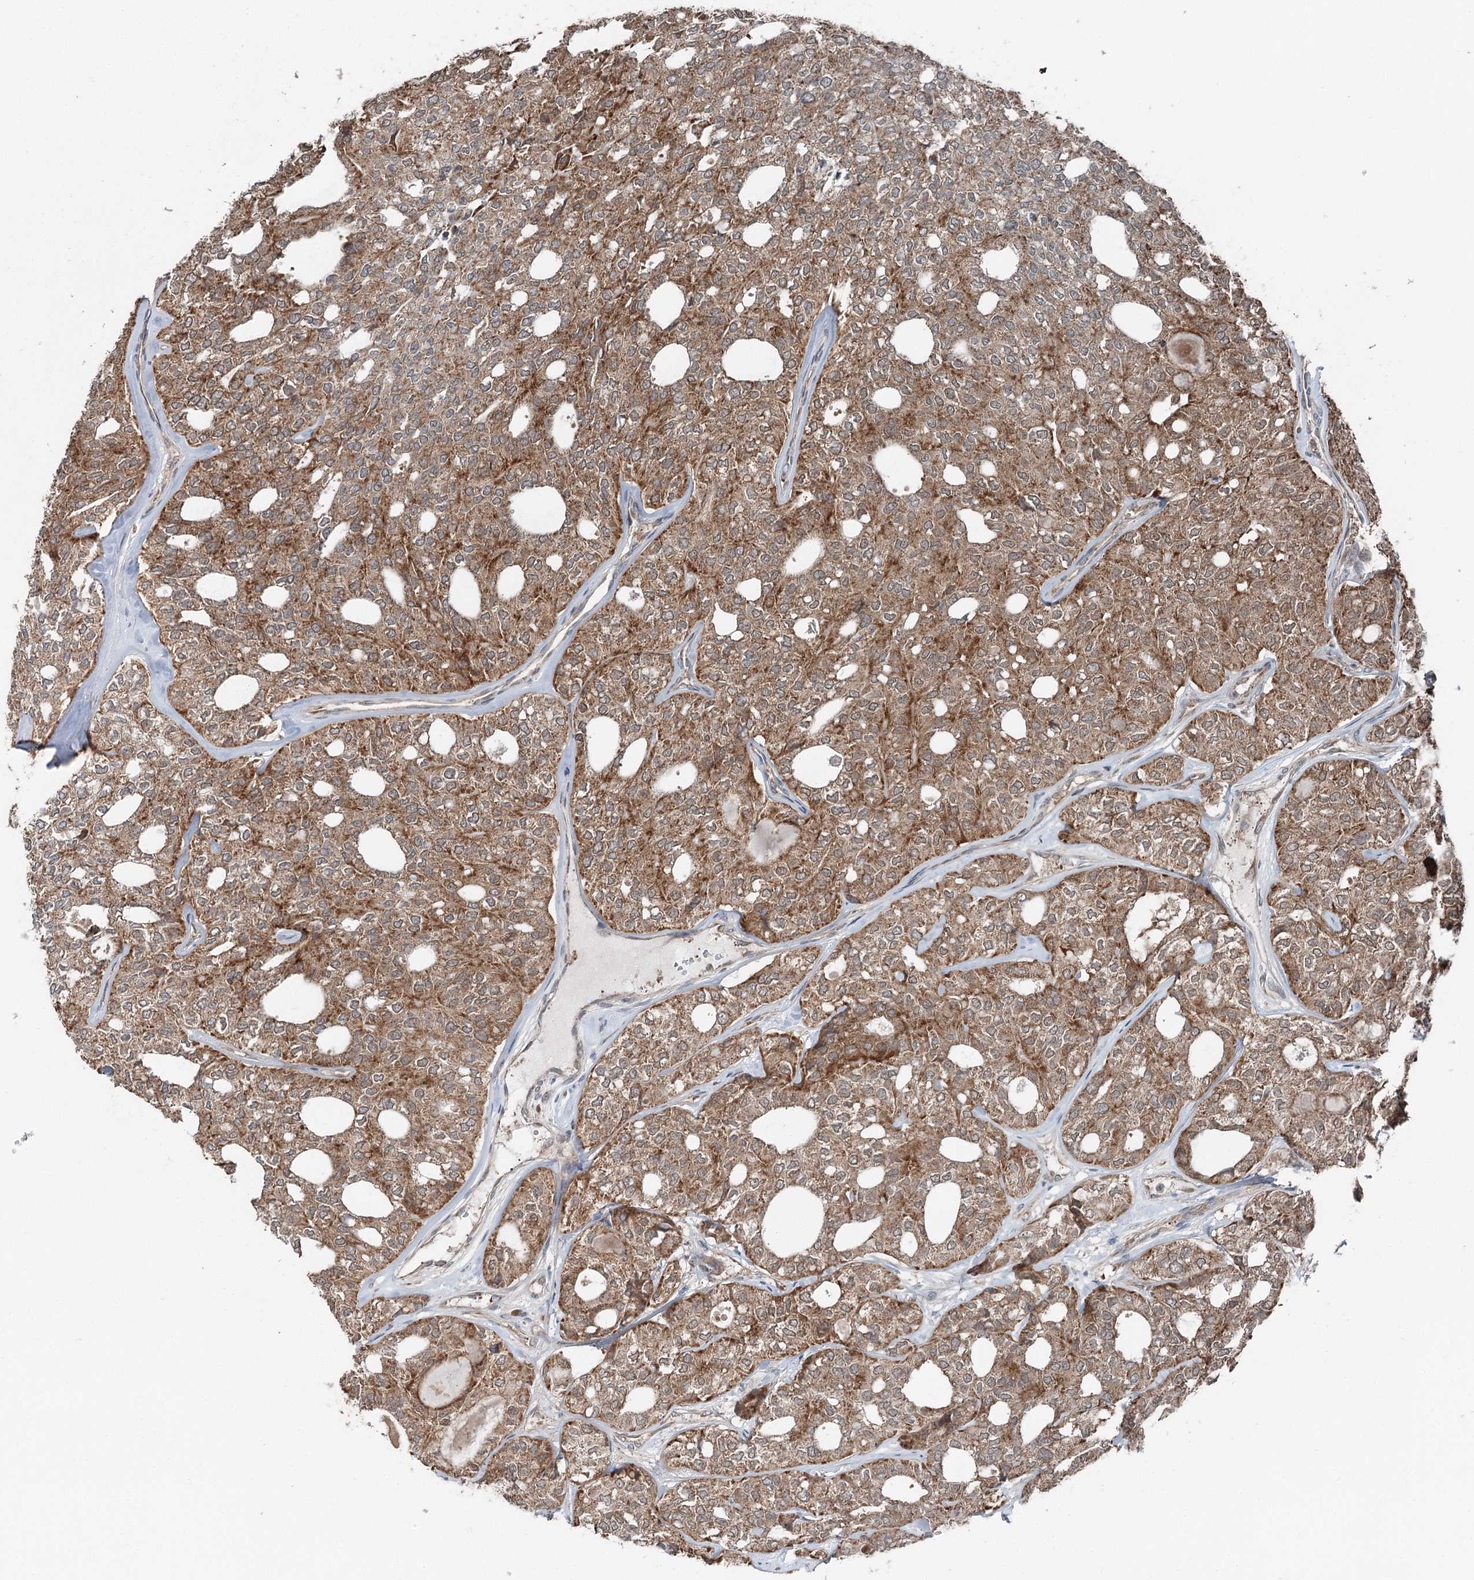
{"staining": {"intensity": "moderate", "quantity": ">75%", "location": "cytoplasmic/membranous"}, "tissue": "thyroid cancer", "cell_type": "Tumor cells", "image_type": "cancer", "snomed": [{"axis": "morphology", "description": "Follicular adenoma carcinoma, NOS"}, {"axis": "topography", "description": "Thyroid gland"}], "caption": "Thyroid follicular adenoma carcinoma stained with DAB immunohistochemistry demonstrates medium levels of moderate cytoplasmic/membranous staining in about >75% of tumor cells.", "gene": "WAPL", "patient": {"sex": "male", "age": 75}}